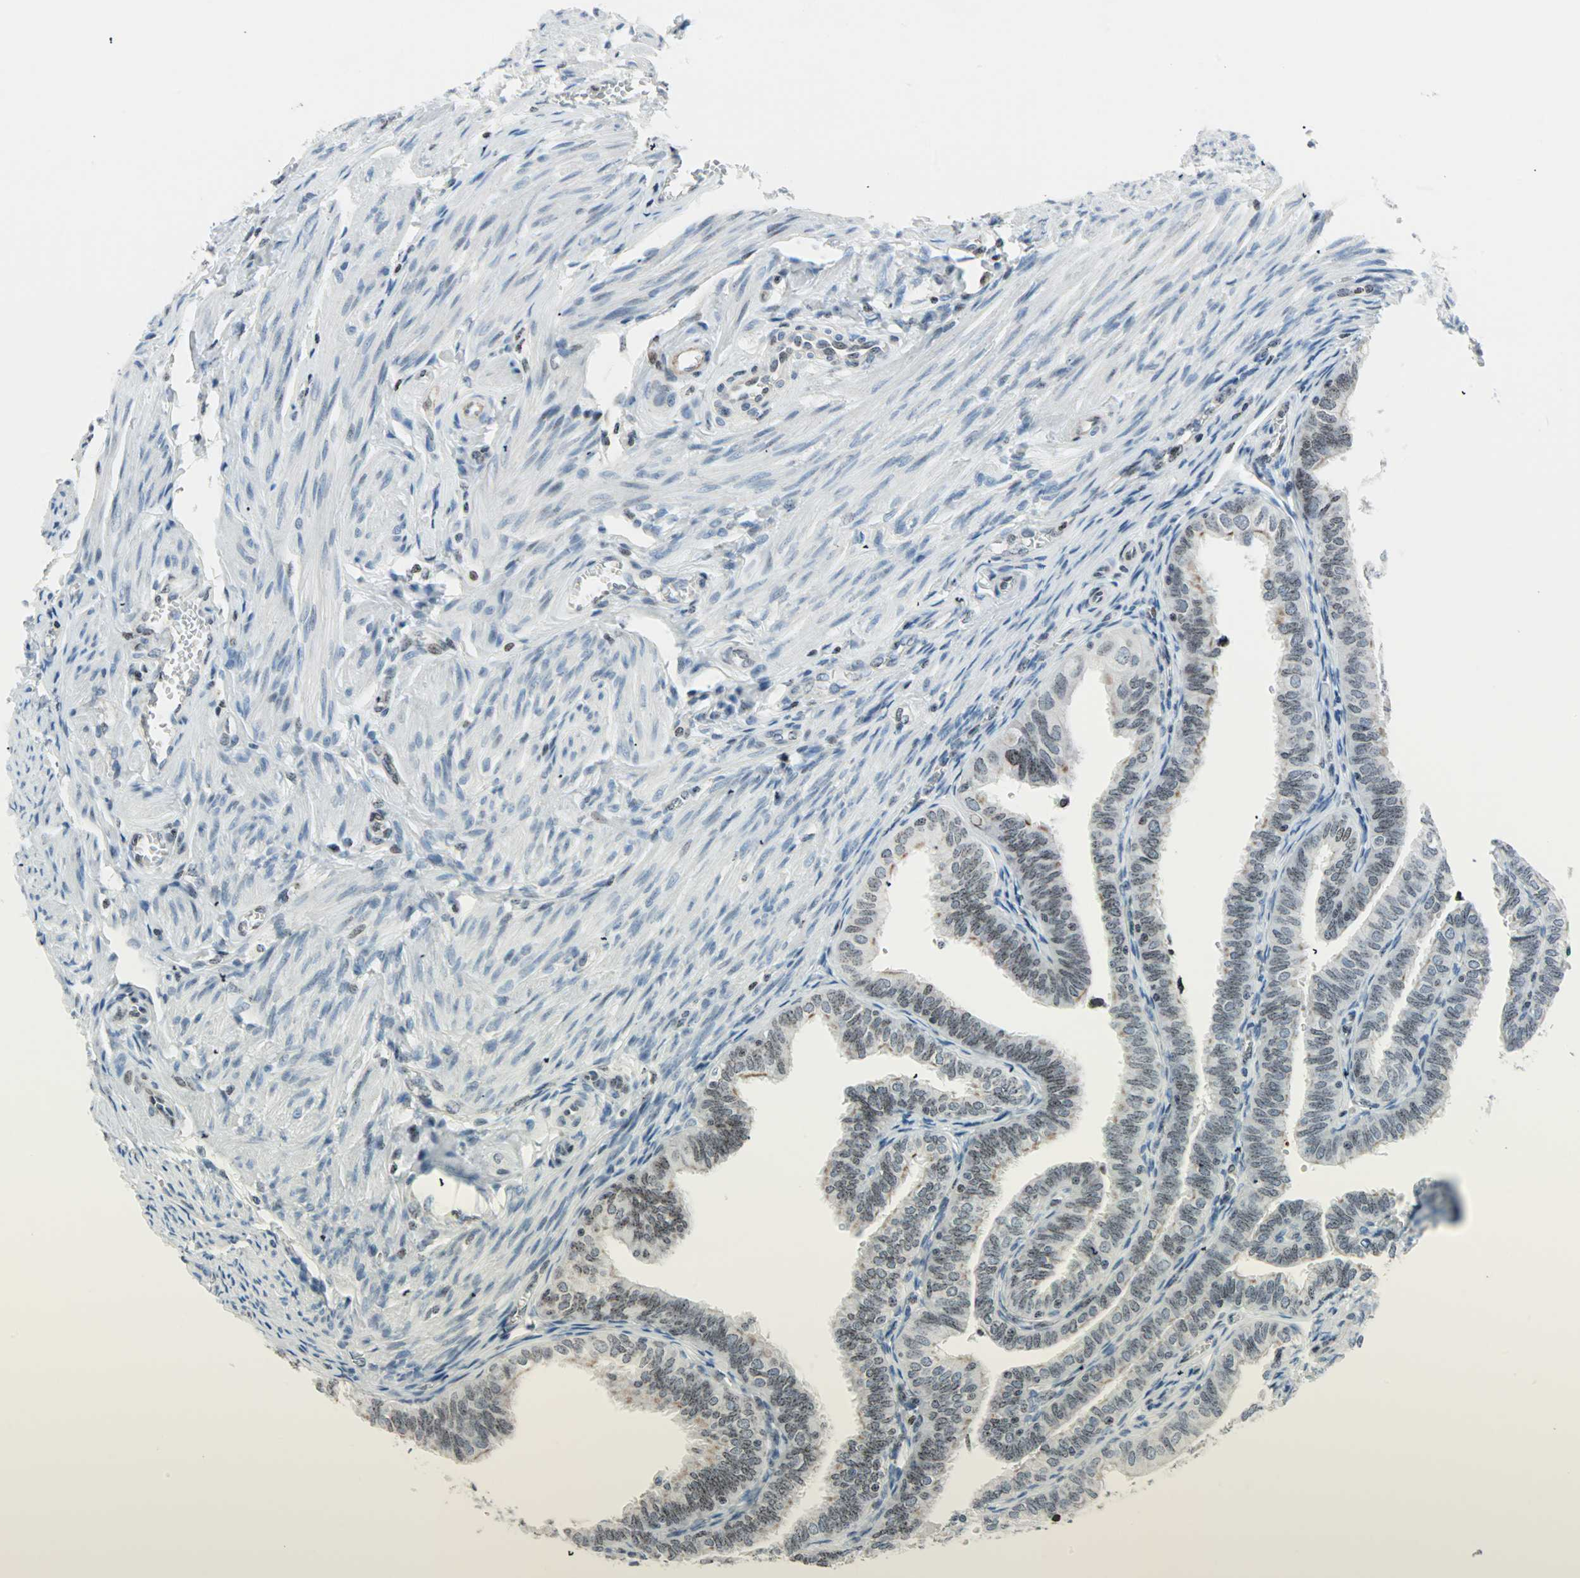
{"staining": {"intensity": "moderate", "quantity": ">75%", "location": "nuclear"}, "tissue": "fallopian tube", "cell_type": "Glandular cells", "image_type": "normal", "snomed": [{"axis": "morphology", "description": "Normal tissue, NOS"}, {"axis": "topography", "description": "Fallopian tube"}], "caption": "Brown immunohistochemical staining in benign human fallopian tube displays moderate nuclear staining in about >75% of glandular cells. The staining was performed using DAB (3,3'-diaminobenzidine), with brown indicating positive protein expression. Nuclei are stained blue with hematoxylin.", "gene": "CENPA", "patient": {"sex": "female", "age": 46}}